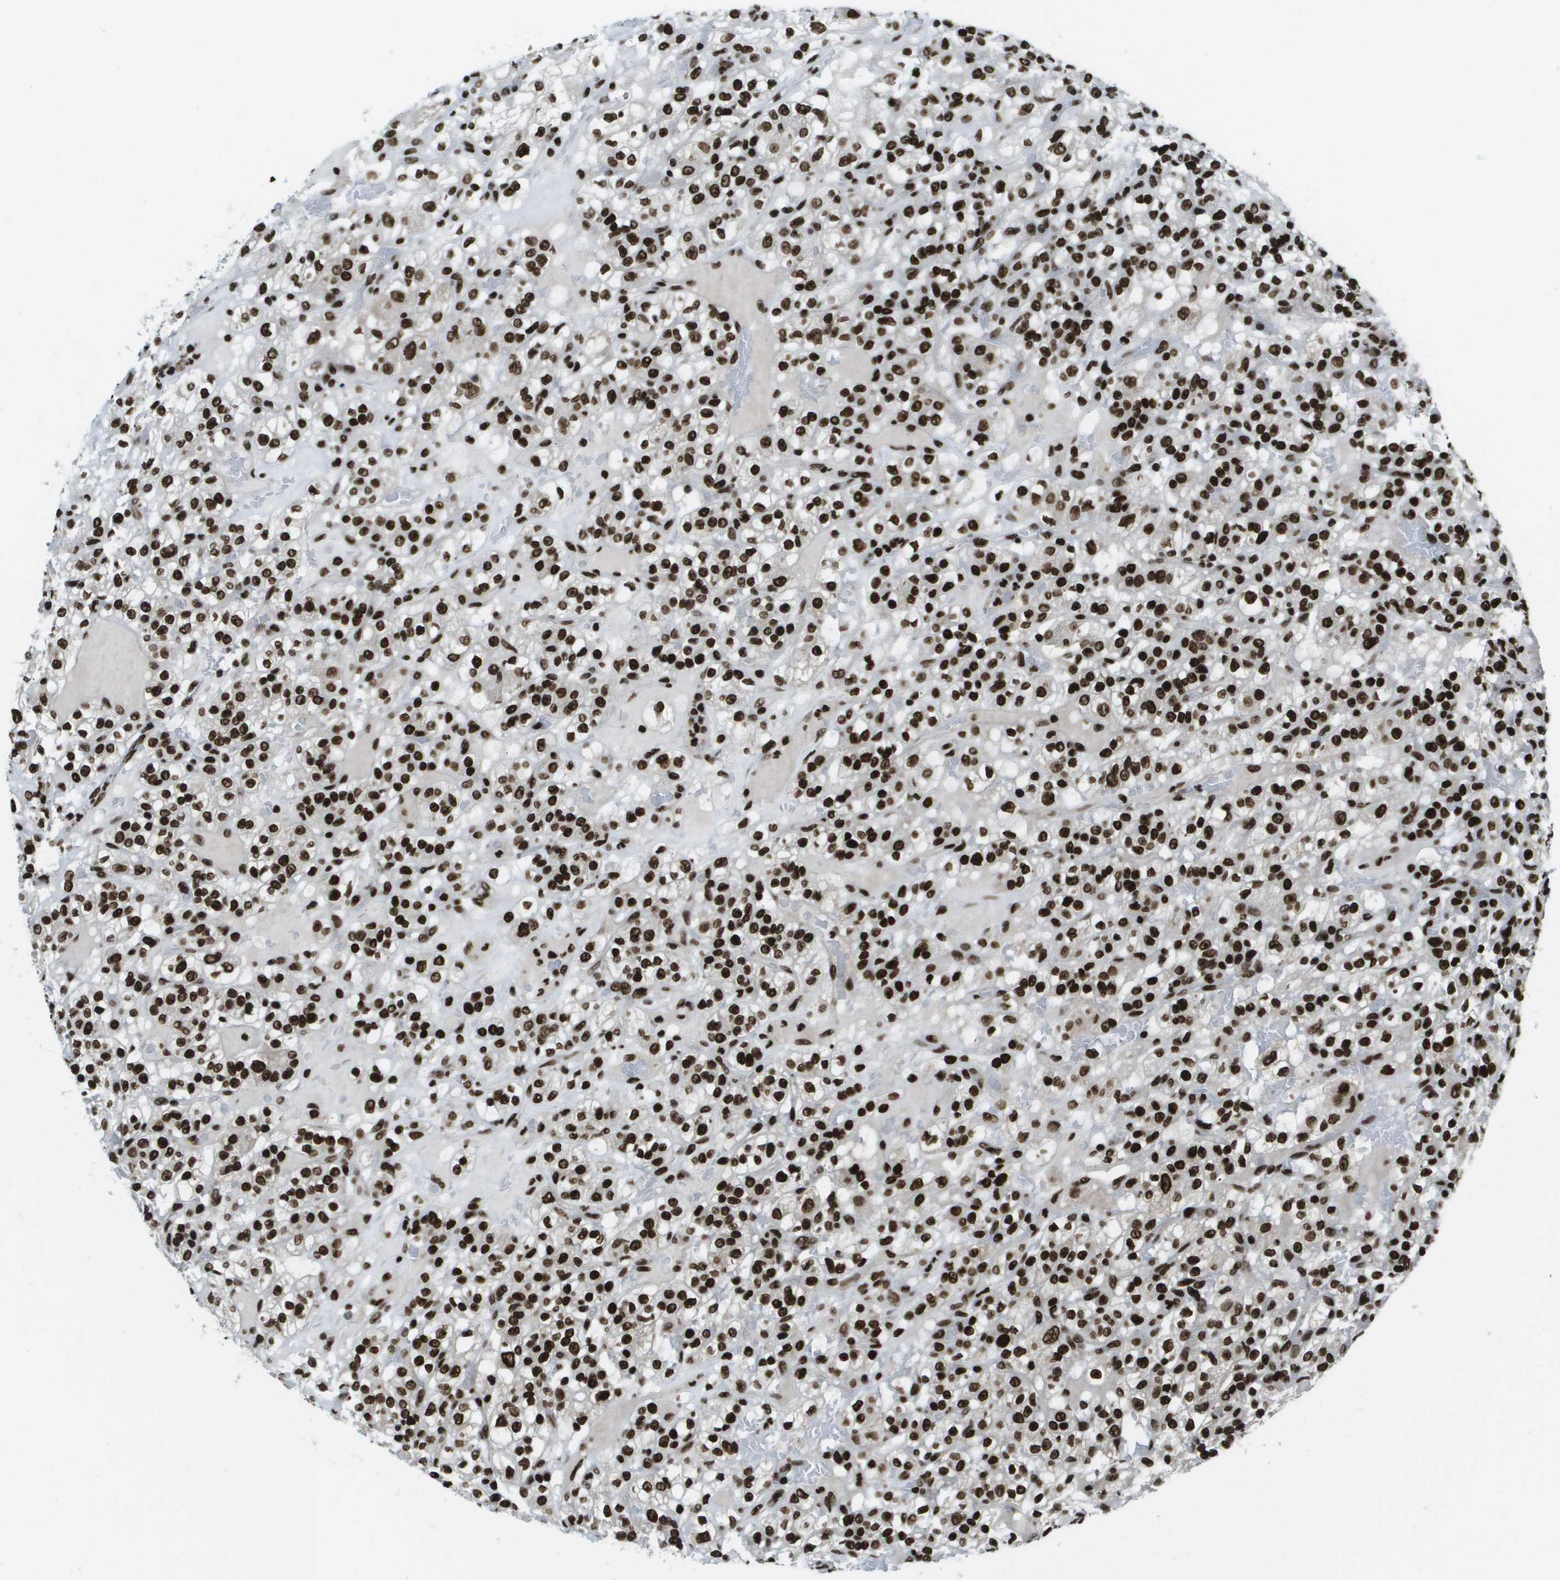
{"staining": {"intensity": "strong", "quantity": ">75%", "location": "nuclear"}, "tissue": "renal cancer", "cell_type": "Tumor cells", "image_type": "cancer", "snomed": [{"axis": "morphology", "description": "Normal tissue, NOS"}, {"axis": "morphology", "description": "Adenocarcinoma, NOS"}, {"axis": "topography", "description": "Kidney"}], "caption": "This photomicrograph displays immunohistochemistry staining of adenocarcinoma (renal), with high strong nuclear staining in approximately >75% of tumor cells.", "gene": "GLYR1", "patient": {"sex": "female", "age": 72}}